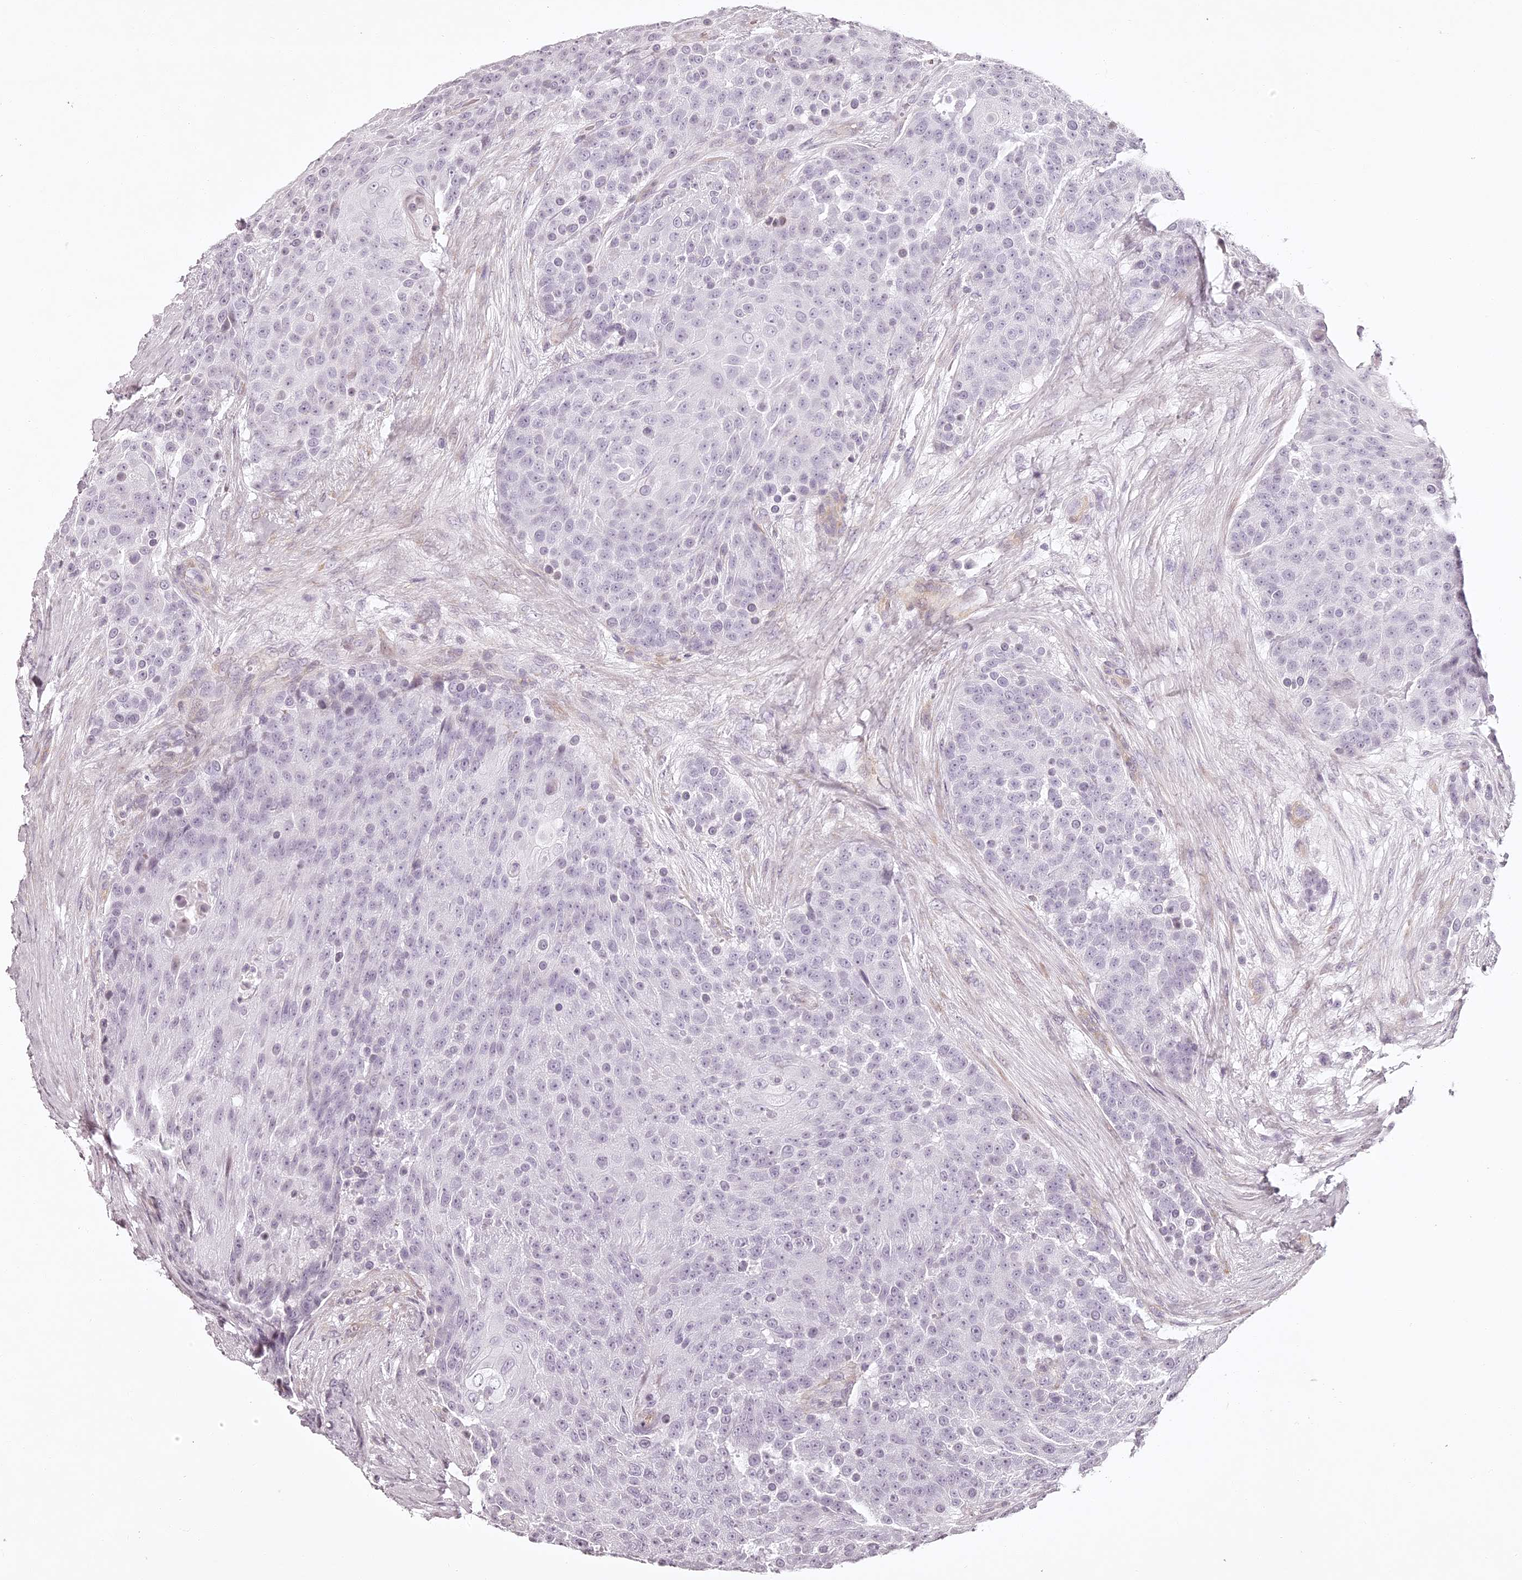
{"staining": {"intensity": "negative", "quantity": "none", "location": "none"}, "tissue": "urothelial cancer", "cell_type": "Tumor cells", "image_type": "cancer", "snomed": [{"axis": "morphology", "description": "Urothelial carcinoma, High grade"}, {"axis": "topography", "description": "Urinary bladder"}], "caption": "IHC histopathology image of neoplastic tissue: urothelial cancer stained with DAB reveals no significant protein expression in tumor cells.", "gene": "ELAPOR1", "patient": {"sex": "female", "age": 63}}